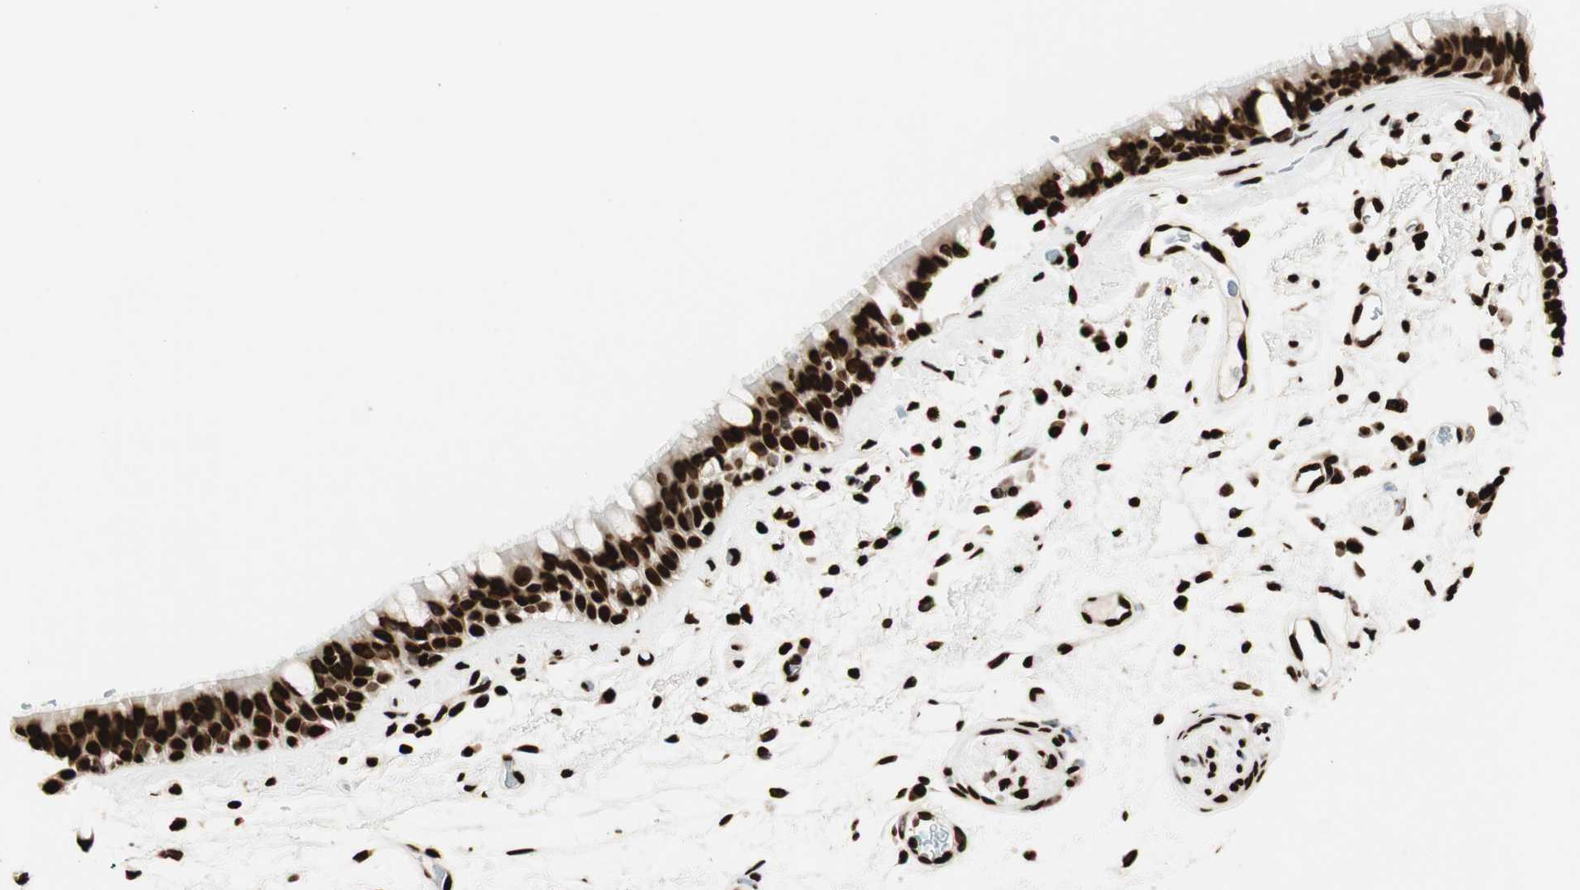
{"staining": {"intensity": "strong", "quantity": ">75%", "location": "nuclear"}, "tissue": "bronchus", "cell_type": "Respiratory epithelial cells", "image_type": "normal", "snomed": [{"axis": "morphology", "description": "Normal tissue, NOS"}, {"axis": "morphology", "description": "Adenocarcinoma, NOS"}, {"axis": "topography", "description": "Bronchus"}, {"axis": "topography", "description": "Lung"}], "caption": "Immunohistochemistry histopathology image of normal human bronchus stained for a protein (brown), which displays high levels of strong nuclear staining in approximately >75% of respiratory epithelial cells.", "gene": "GLI2", "patient": {"sex": "female", "age": 54}}